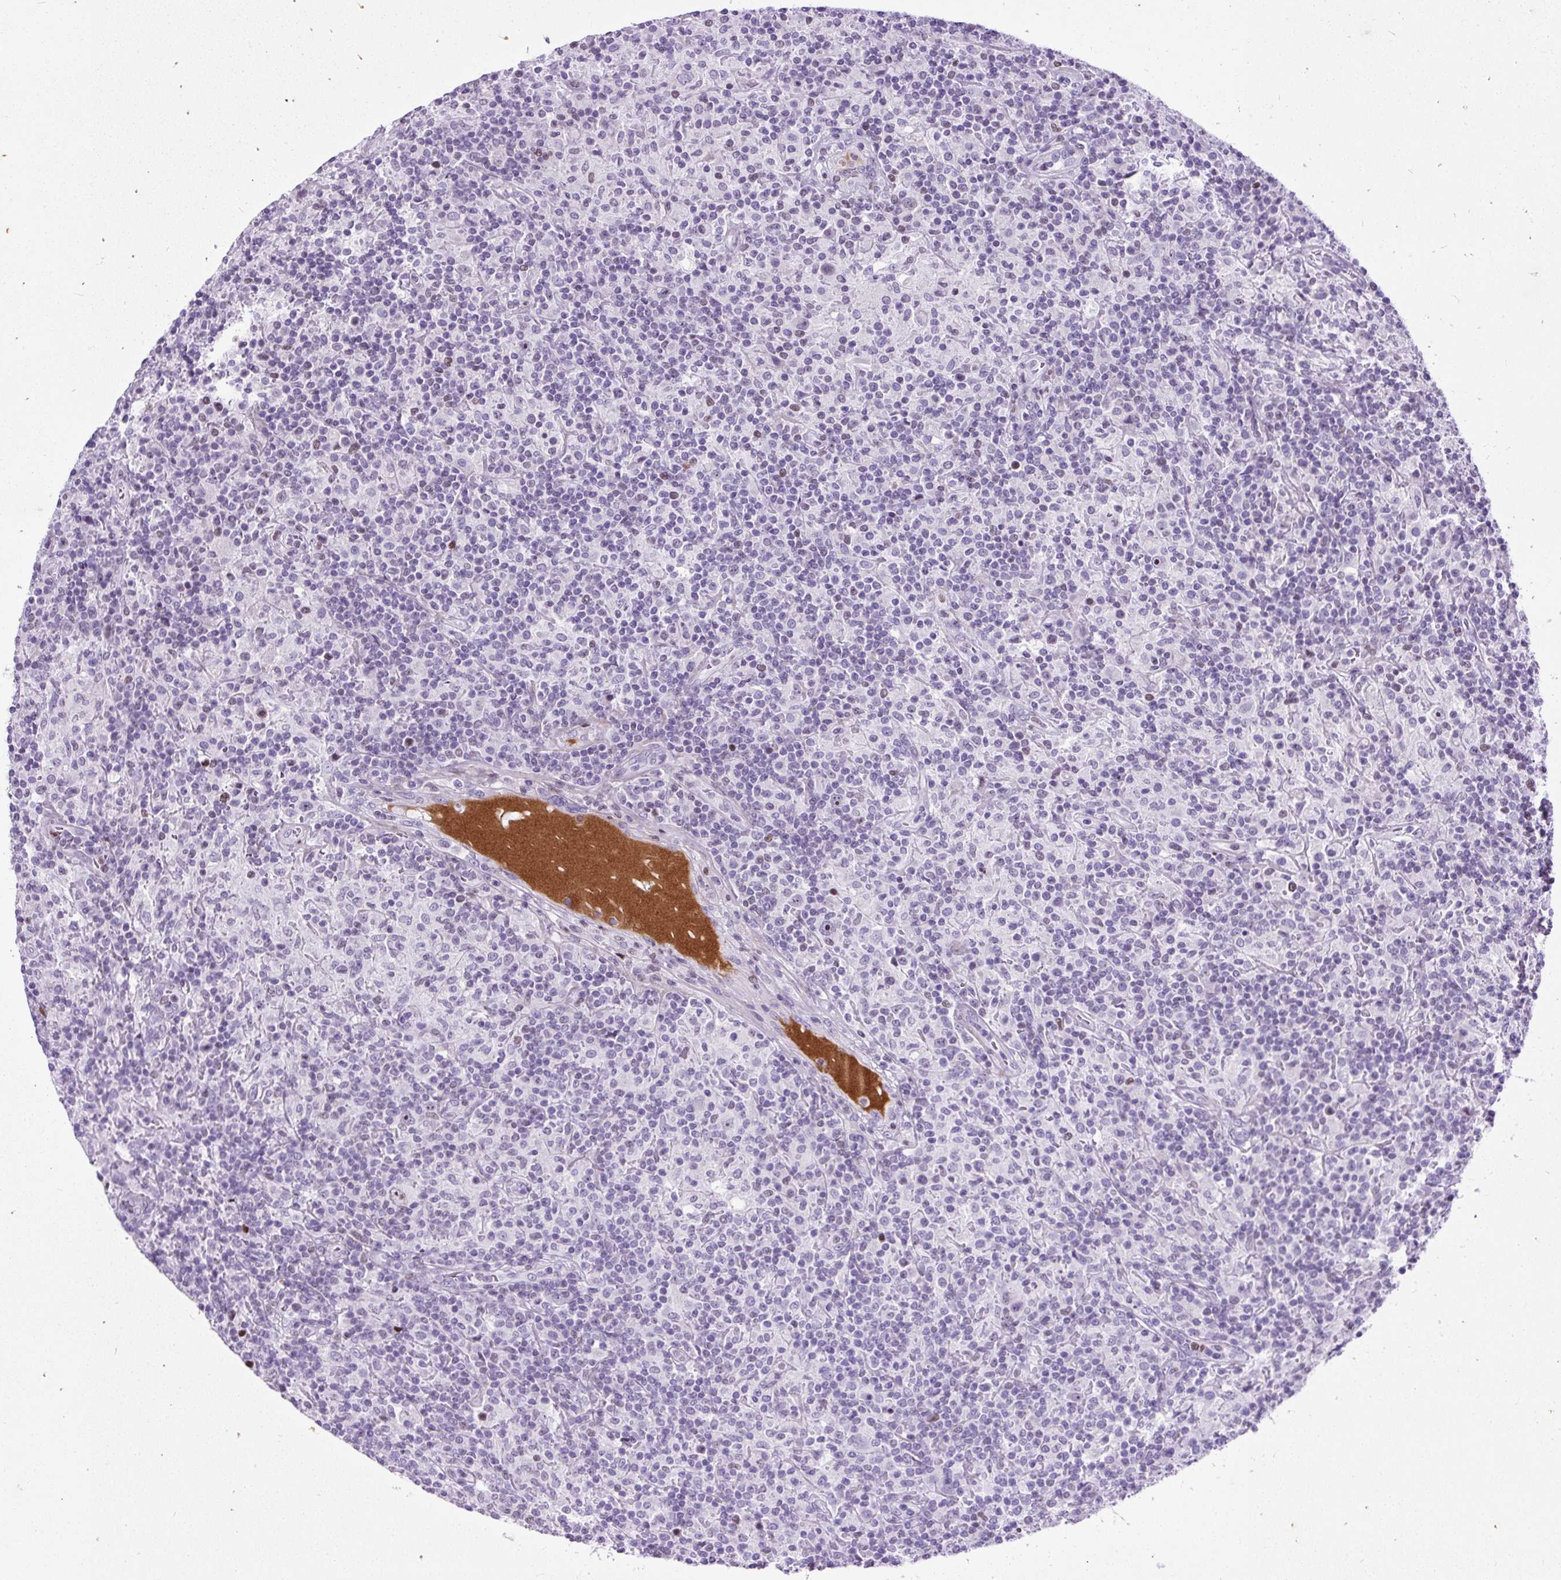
{"staining": {"intensity": "negative", "quantity": "none", "location": "none"}, "tissue": "lymphoma", "cell_type": "Tumor cells", "image_type": "cancer", "snomed": [{"axis": "morphology", "description": "Hodgkin's disease, NOS"}, {"axis": "topography", "description": "Lymph node"}], "caption": "Immunohistochemical staining of lymphoma reveals no significant positivity in tumor cells.", "gene": "SPC24", "patient": {"sex": "male", "age": 70}}